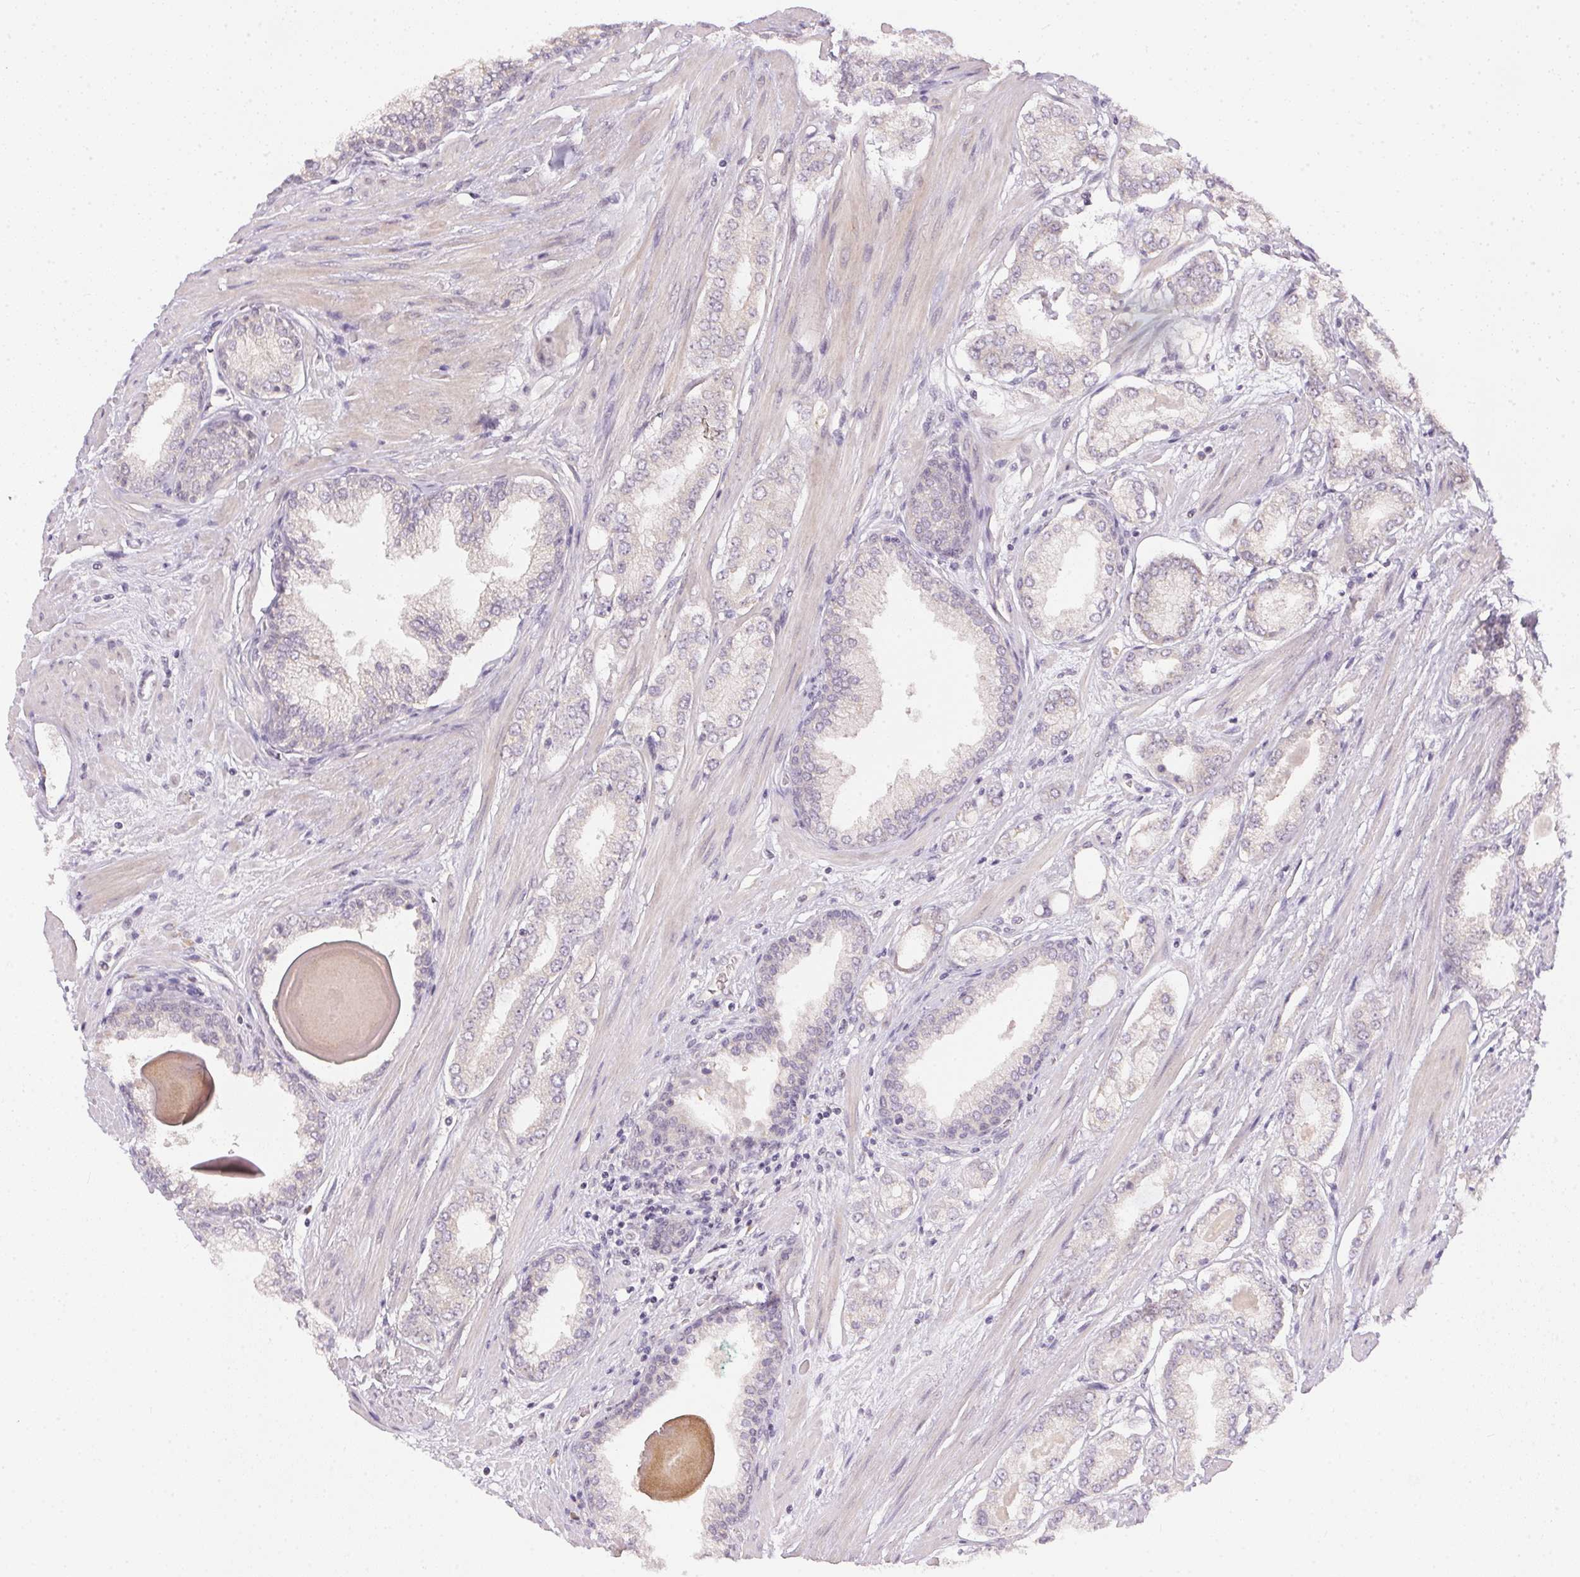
{"staining": {"intensity": "negative", "quantity": "none", "location": "none"}, "tissue": "prostate cancer", "cell_type": "Tumor cells", "image_type": "cancer", "snomed": [{"axis": "morphology", "description": "Adenocarcinoma, Low grade"}, {"axis": "topography", "description": "Prostate"}], "caption": "Immunohistochemistry (IHC) photomicrograph of prostate cancer (low-grade adenocarcinoma) stained for a protein (brown), which demonstrates no expression in tumor cells.", "gene": "TTC23L", "patient": {"sex": "male", "age": 64}}